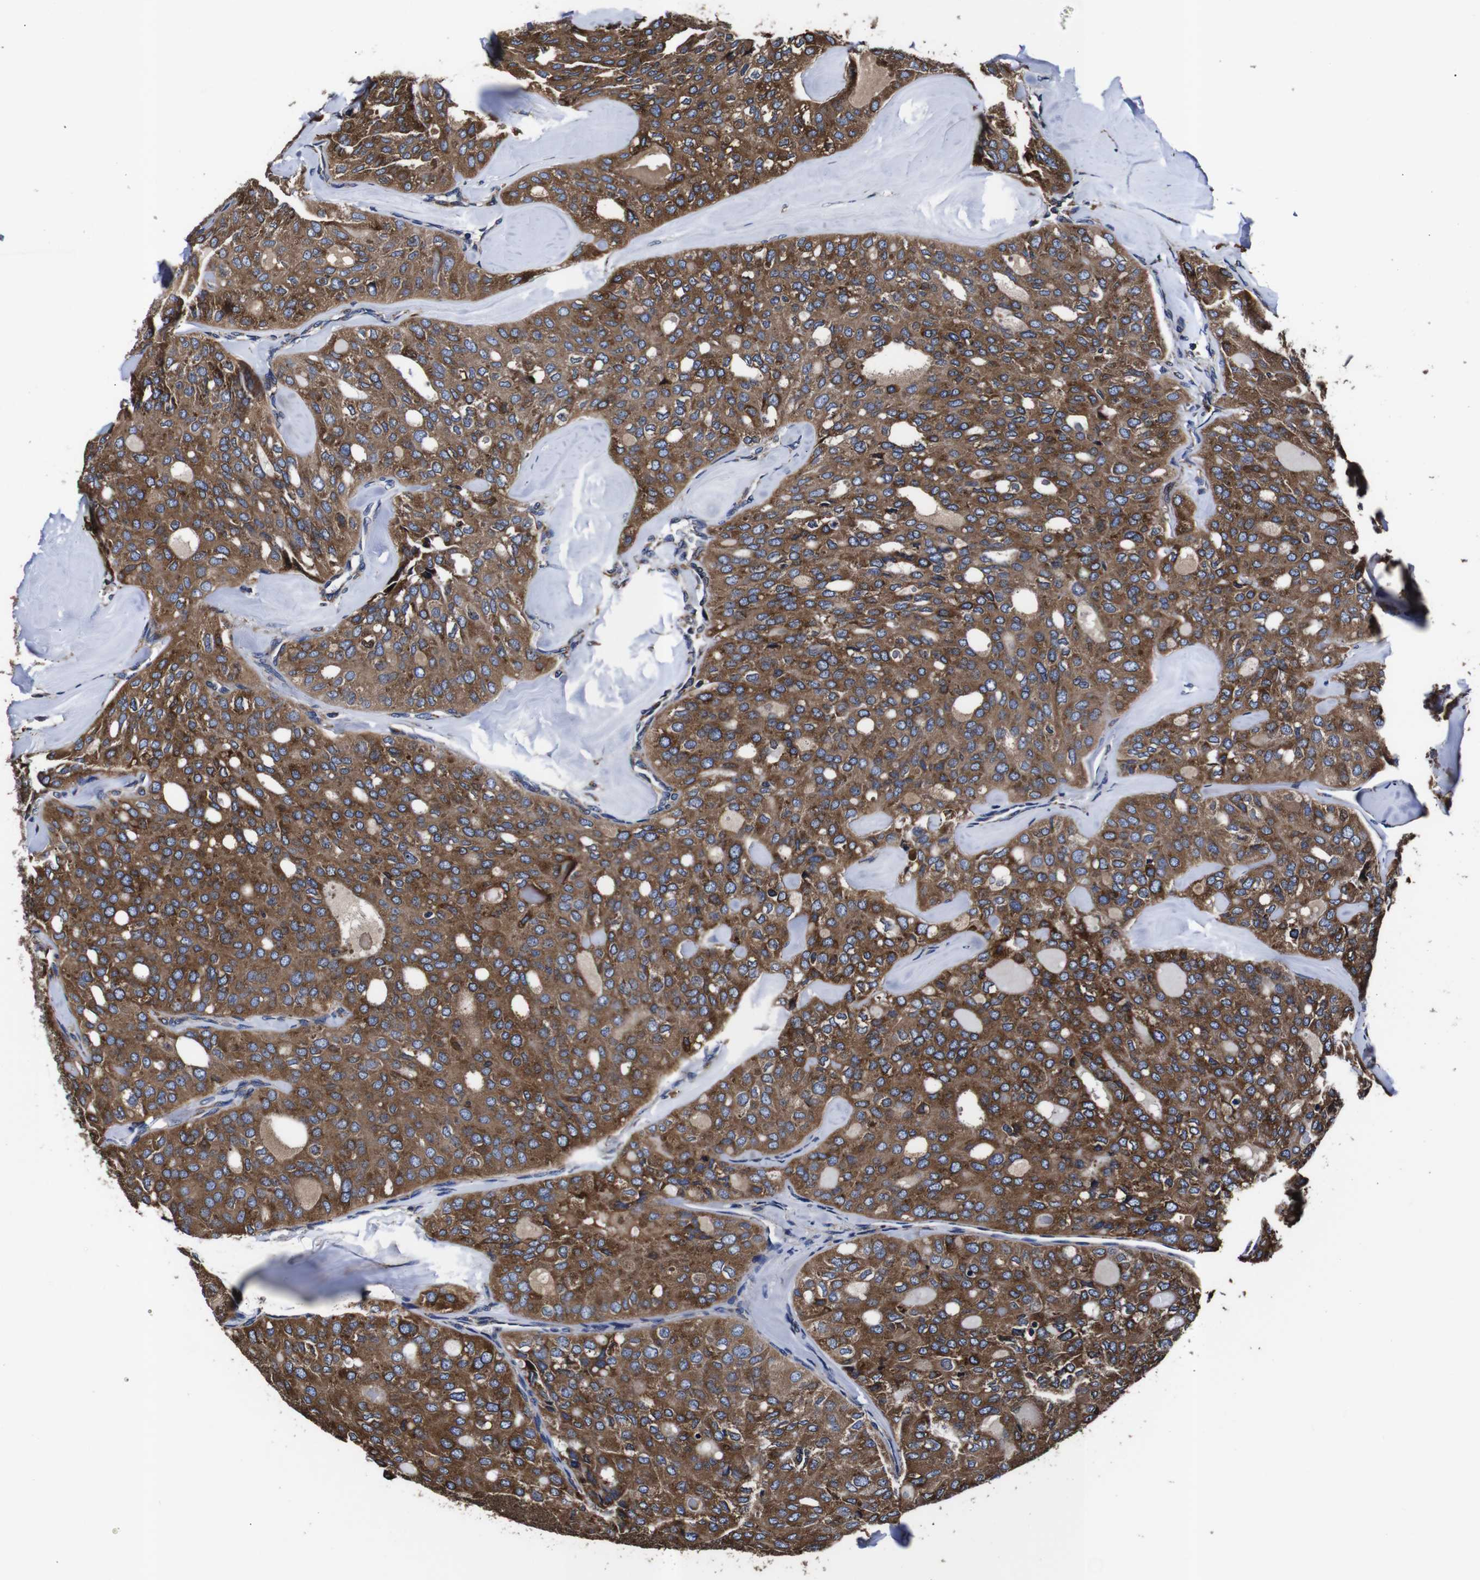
{"staining": {"intensity": "moderate", "quantity": ">75%", "location": "cytoplasmic/membranous"}, "tissue": "thyroid cancer", "cell_type": "Tumor cells", "image_type": "cancer", "snomed": [{"axis": "morphology", "description": "Follicular adenoma carcinoma, NOS"}, {"axis": "topography", "description": "Thyroid gland"}], "caption": "Brown immunohistochemical staining in thyroid cancer exhibits moderate cytoplasmic/membranous expression in about >75% of tumor cells. Immunohistochemistry stains the protein of interest in brown and the nuclei are stained blue.", "gene": "PPIB", "patient": {"sex": "male", "age": 75}}